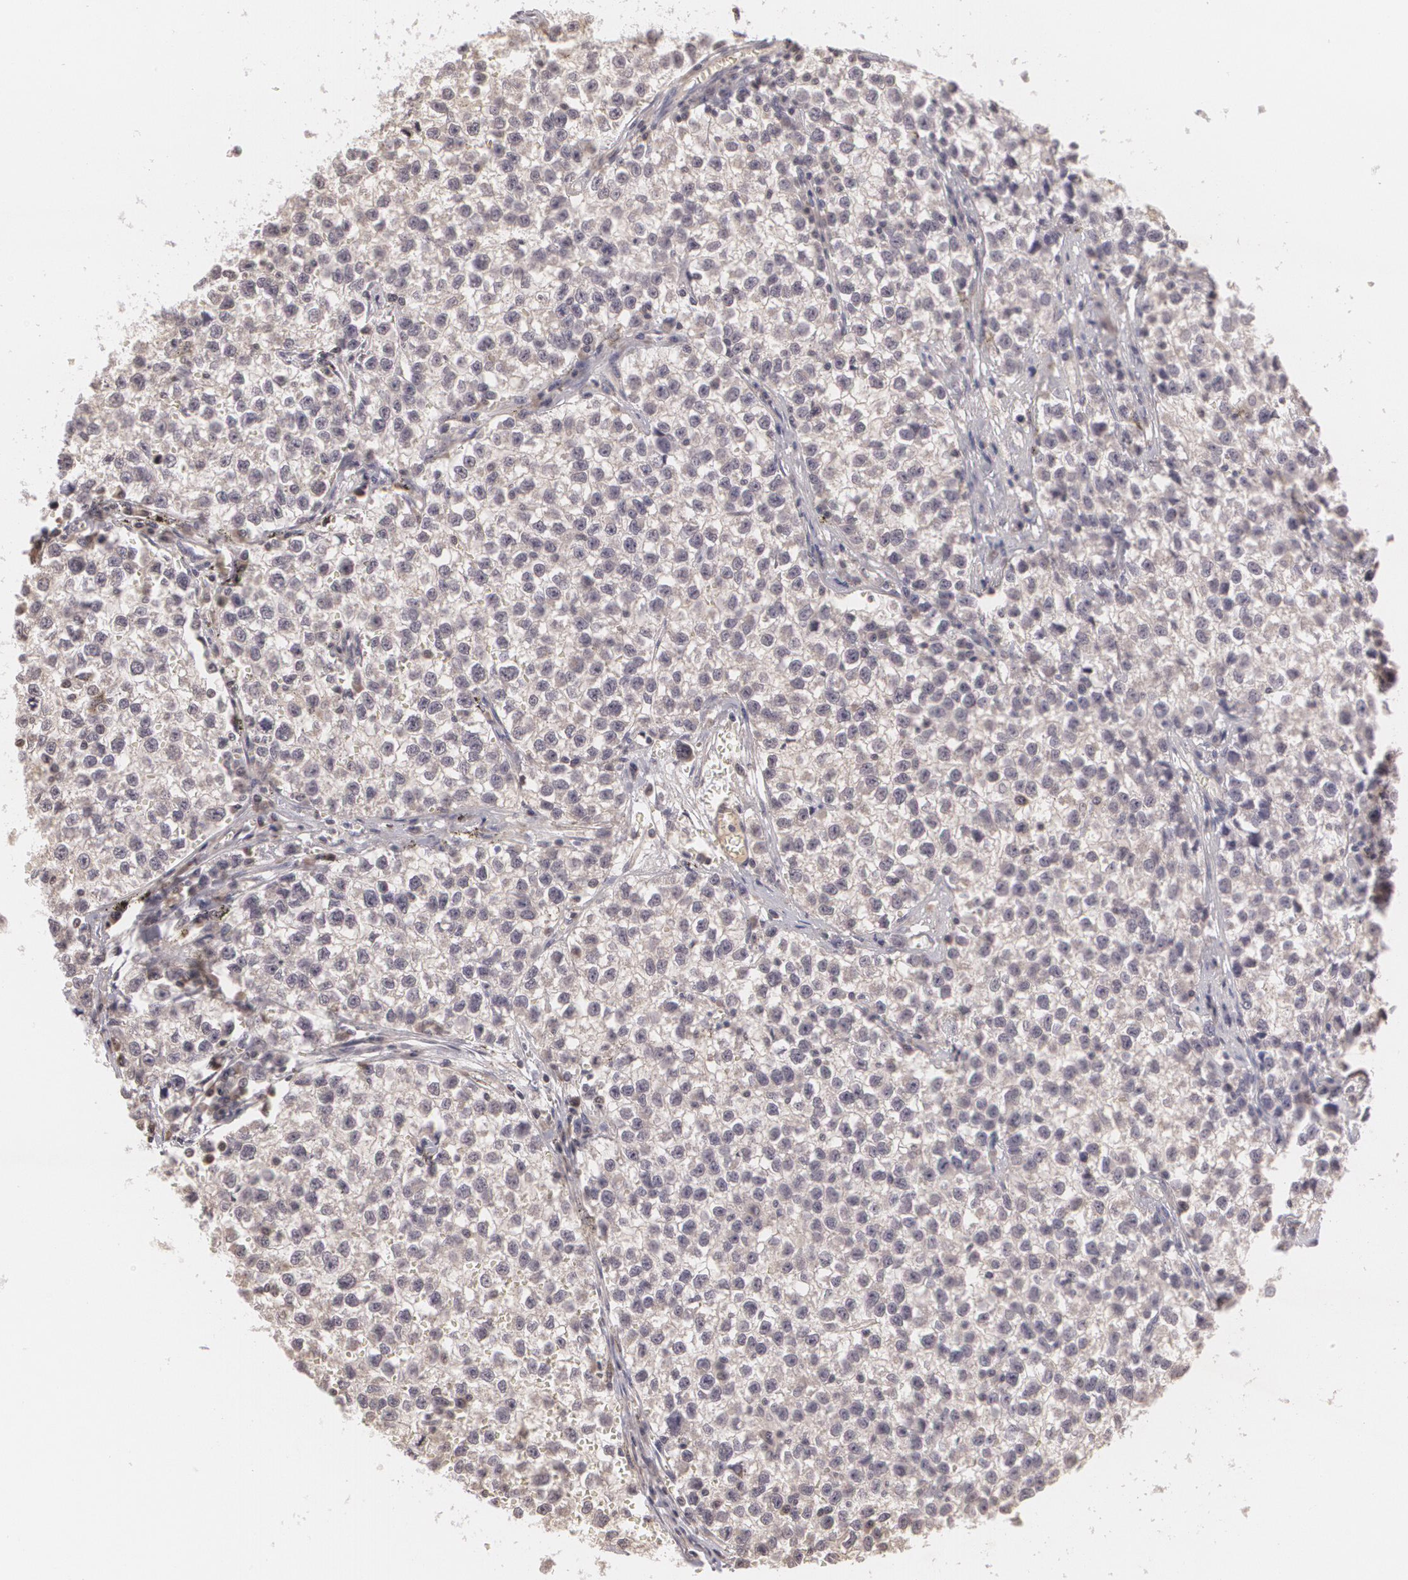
{"staining": {"intensity": "negative", "quantity": "none", "location": "none"}, "tissue": "testis cancer", "cell_type": "Tumor cells", "image_type": "cancer", "snomed": [{"axis": "morphology", "description": "Seminoma, NOS"}, {"axis": "topography", "description": "Testis"}], "caption": "There is no significant positivity in tumor cells of testis cancer.", "gene": "MUC1", "patient": {"sex": "male", "age": 35}}